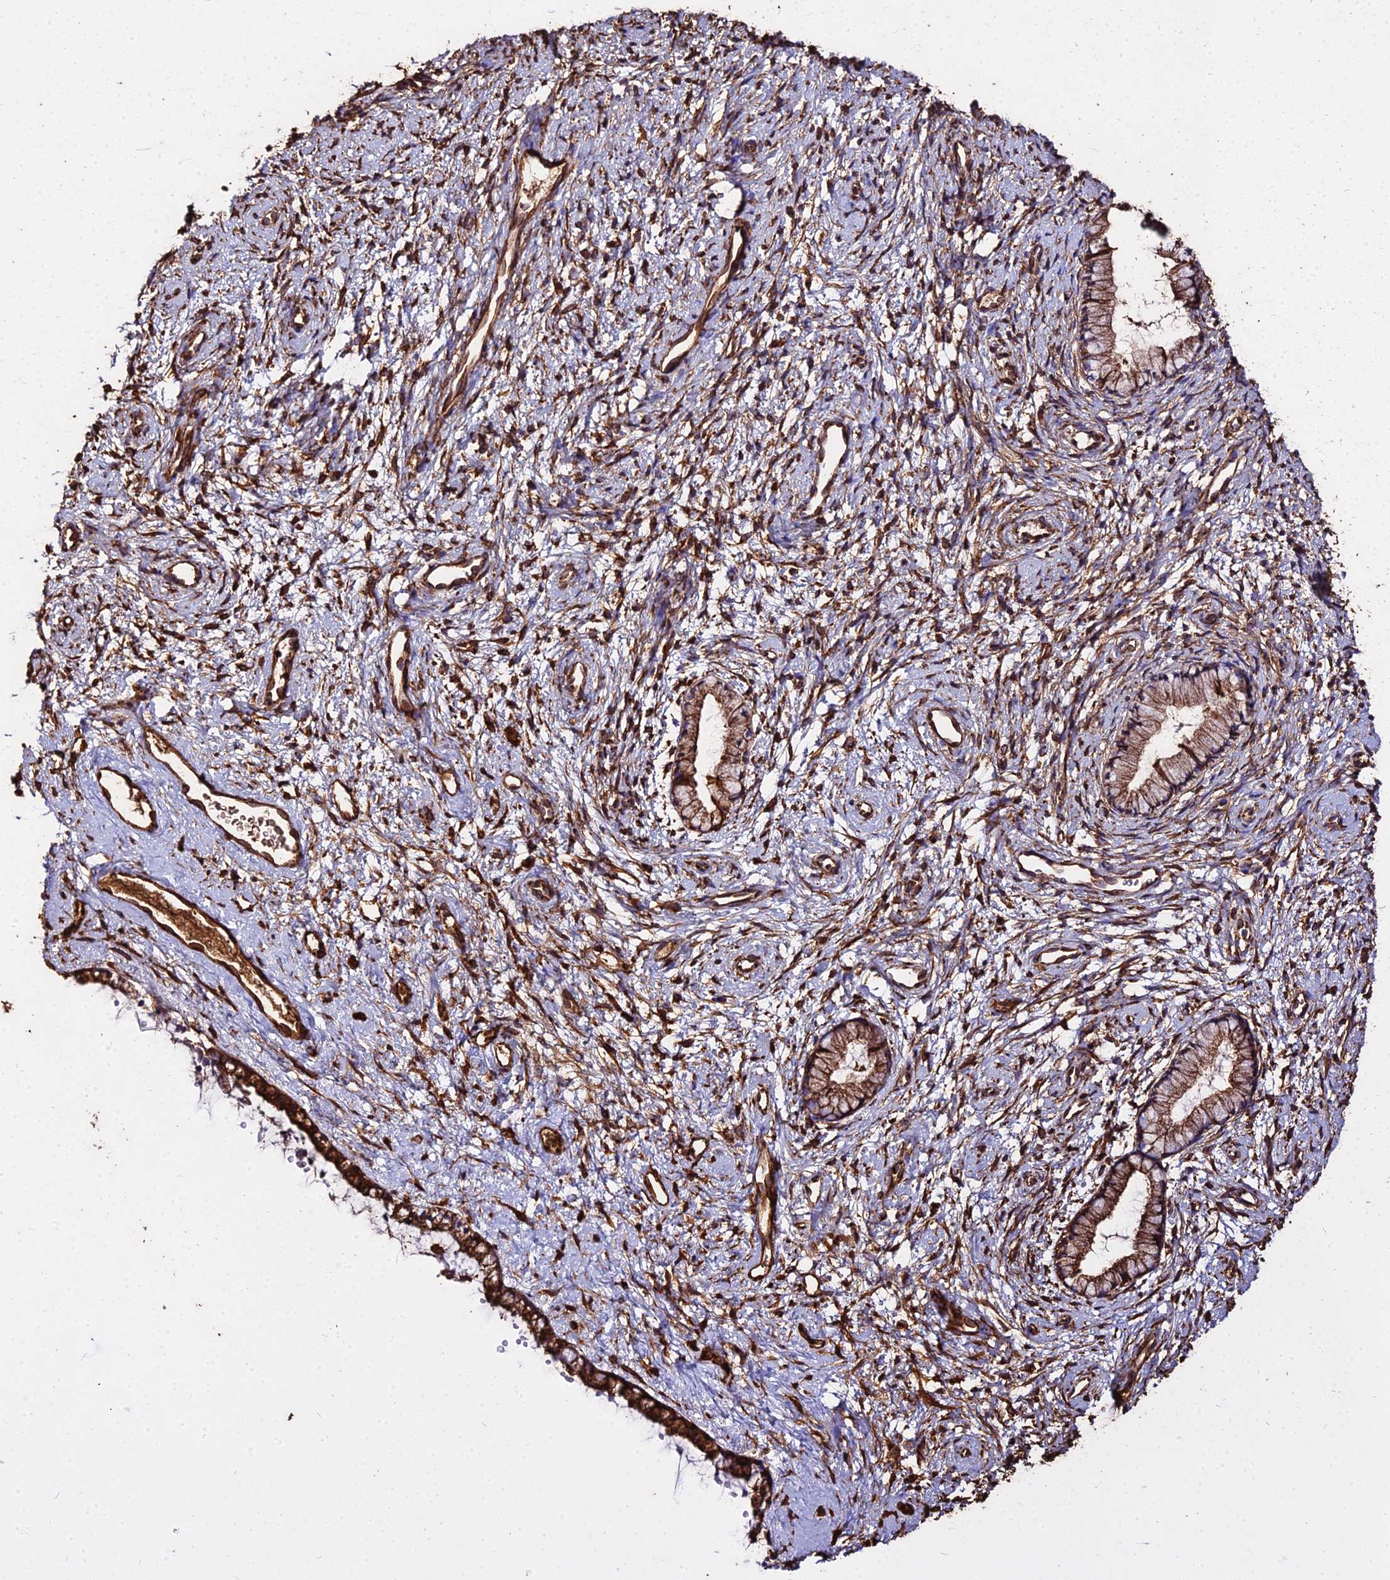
{"staining": {"intensity": "strong", "quantity": ">75%", "location": "cytoplasmic/membranous"}, "tissue": "cervix", "cell_type": "Glandular cells", "image_type": "normal", "snomed": [{"axis": "morphology", "description": "Normal tissue, NOS"}, {"axis": "topography", "description": "Cervix"}], "caption": "Strong cytoplasmic/membranous positivity is appreciated in about >75% of glandular cells in normal cervix.", "gene": "TUBA1A", "patient": {"sex": "female", "age": 57}}